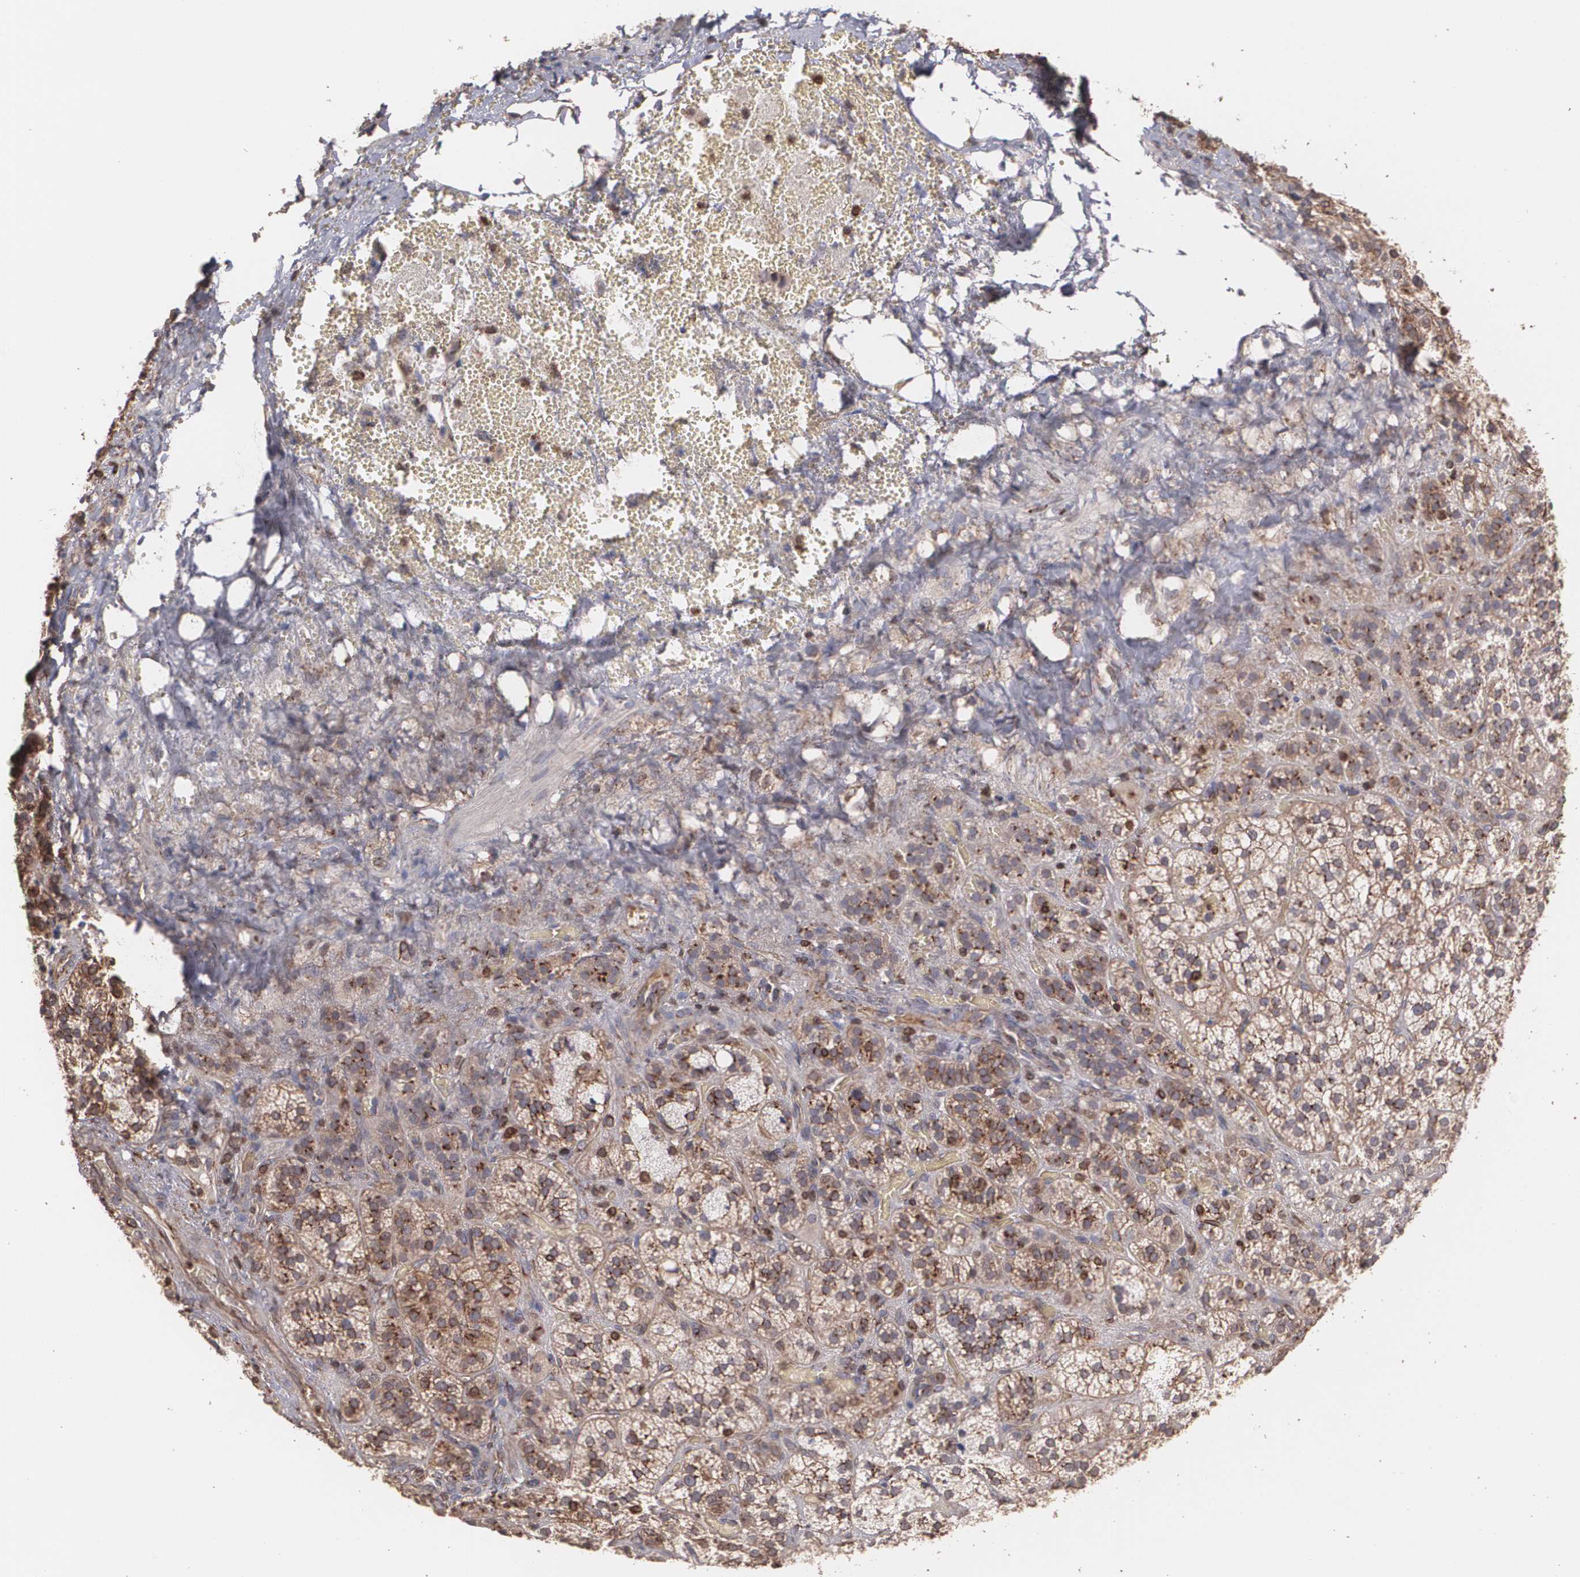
{"staining": {"intensity": "moderate", "quantity": ">75%", "location": "cytoplasmic/membranous"}, "tissue": "adrenal gland", "cell_type": "Glandular cells", "image_type": "normal", "snomed": [{"axis": "morphology", "description": "Normal tissue, NOS"}, {"axis": "topography", "description": "Adrenal gland"}], "caption": "Brown immunohistochemical staining in benign human adrenal gland displays moderate cytoplasmic/membranous expression in about >75% of glandular cells. The staining was performed using DAB (3,3'-diaminobenzidine), with brown indicating positive protein expression. Nuclei are stained blue with hematoxylin.", "gene": "TRIP11", "patient": {"sex": "female", "age": 71}}